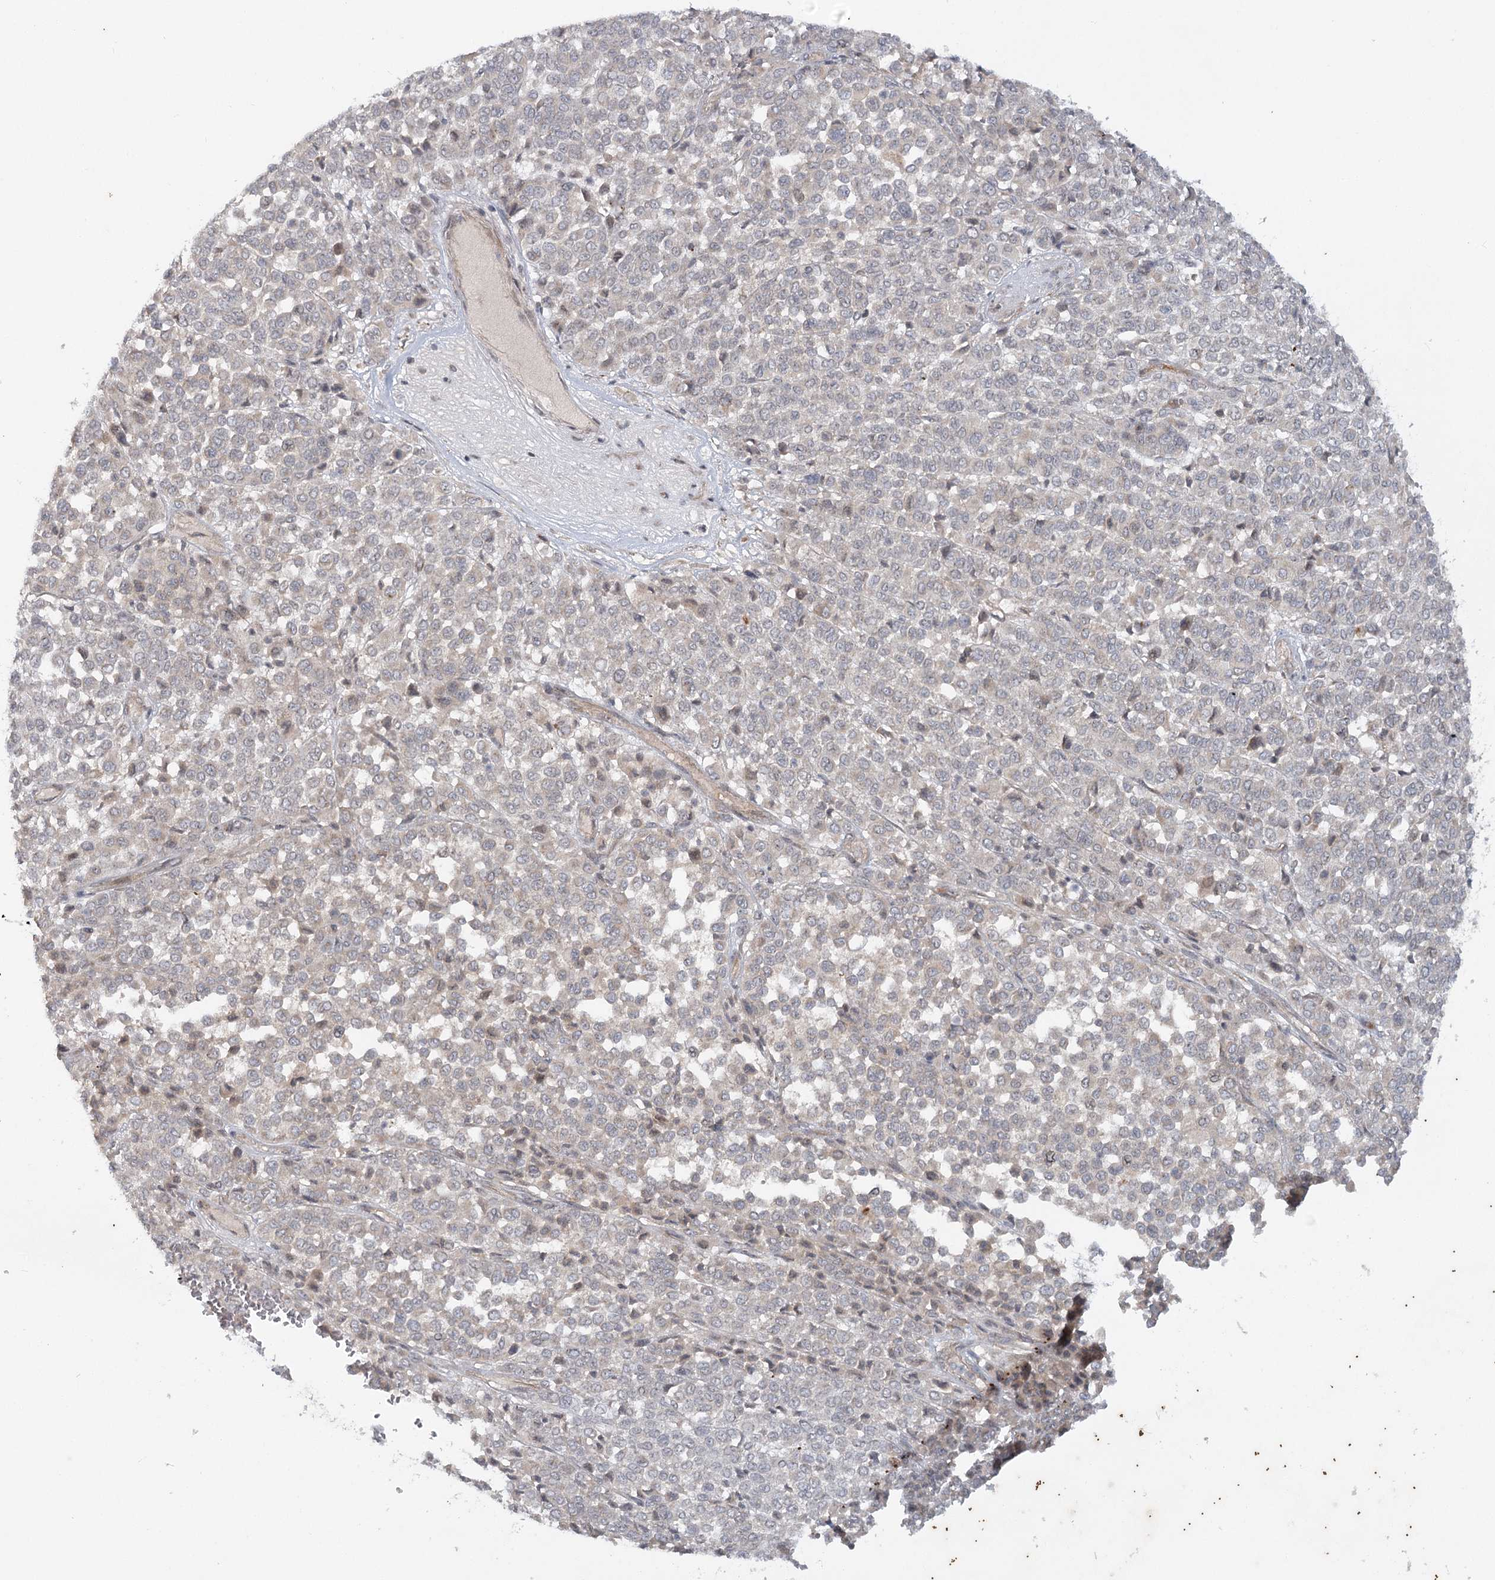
{"staining": {"intensity": "negative", "quantity": "none", "location": "none"}, "tissue": "melanoma", "cell_type": "Tumor cells", "image_type": "cancer", "snomed": [{"axis": "morphology", "description": "Malignant melanoma, Metastatic site"}, {"axis": "topography", "description": "Pancreas"}], "caption": "Protein analysis of malignant melanoma (metastatic site) shows no significant expression in tumor cells.", "gene": "SH2D3A", "patient": {"sex": "female", "age": 30}}